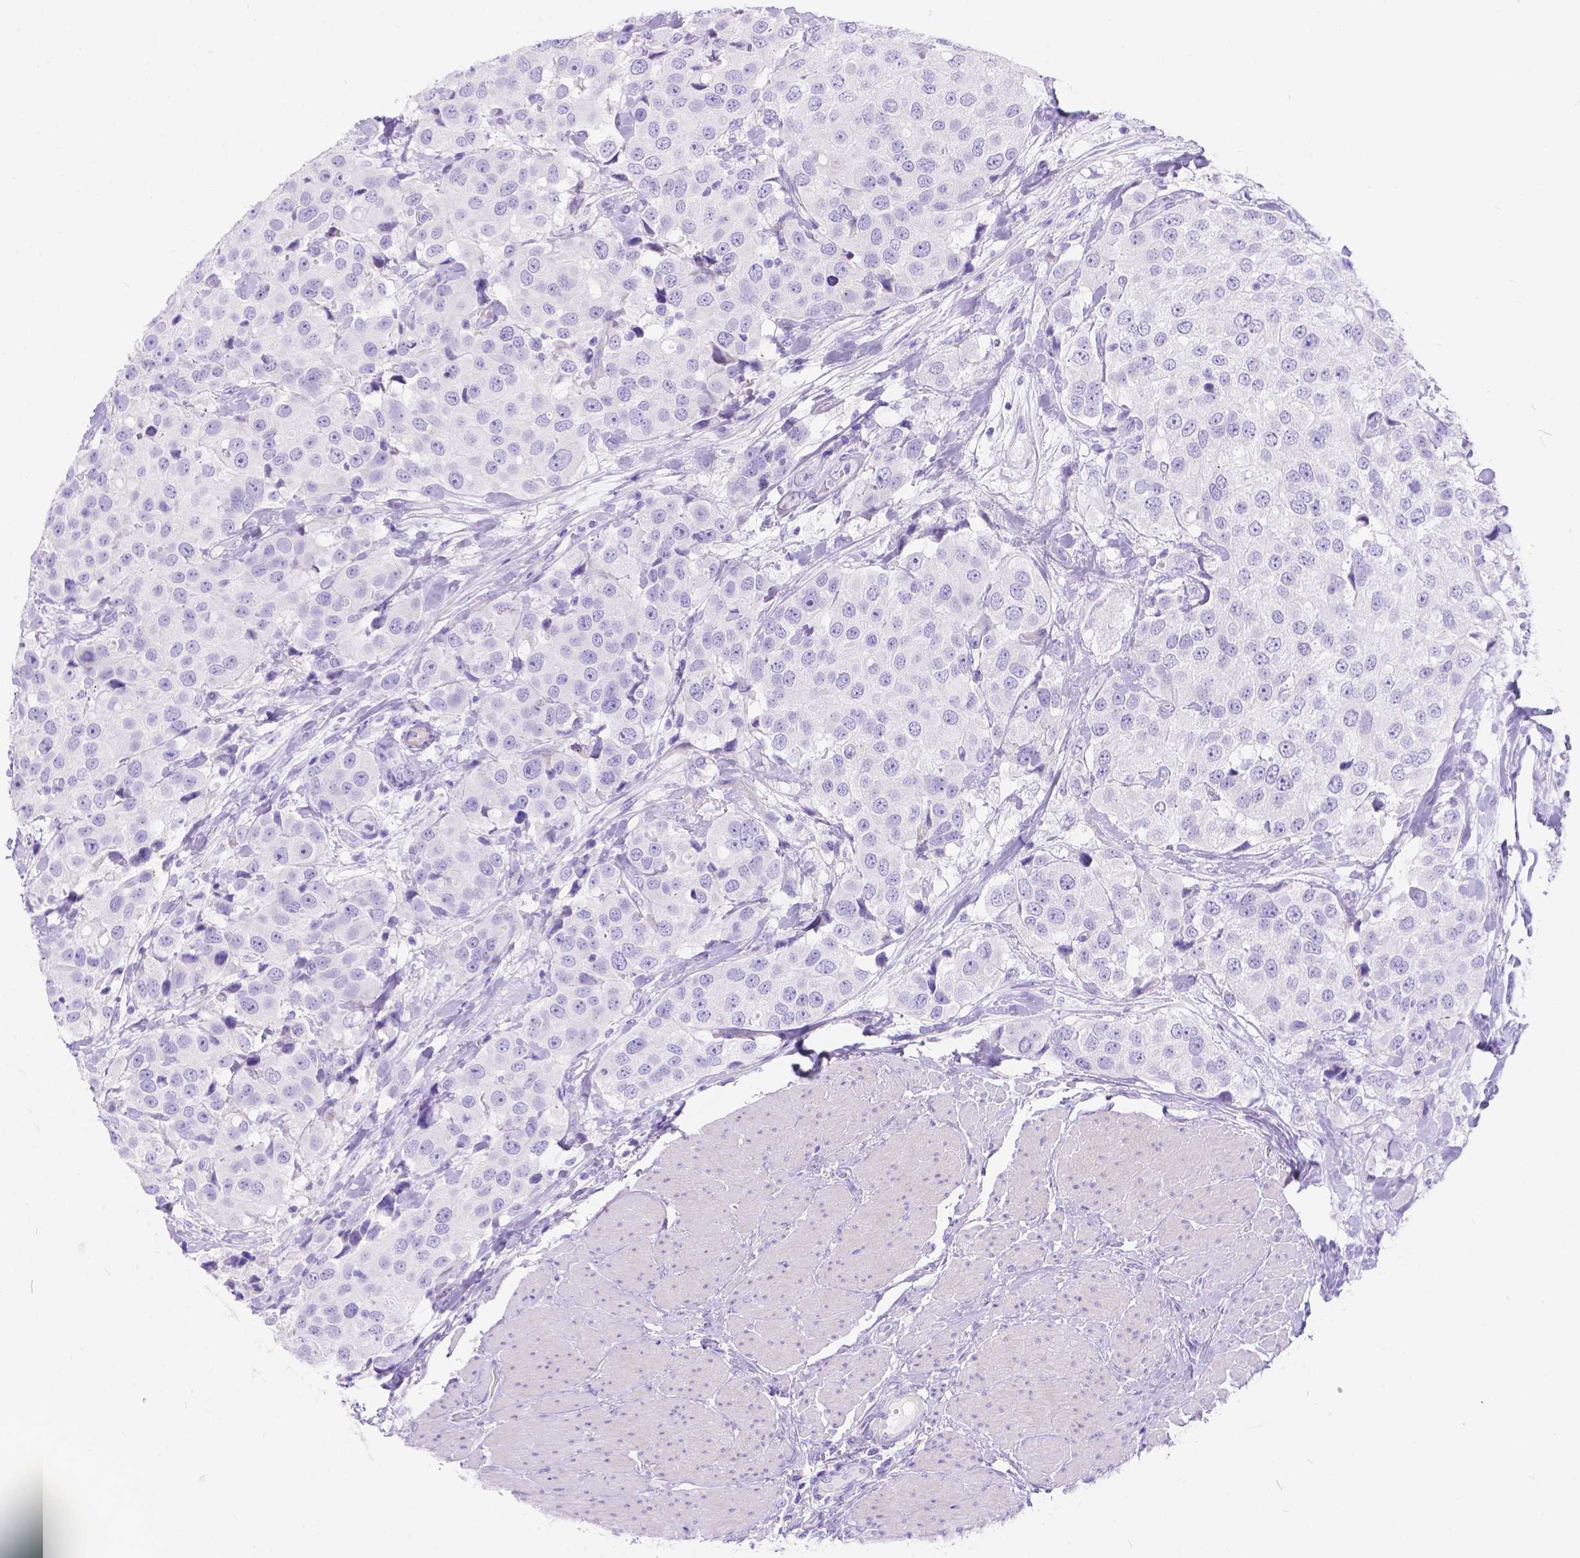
{"staining": {"intensity": "negative", "quantity": "none", "location": "none"}, "tissue": "urothelial cancer", "cell_type": "Tumor cells", "image_type": "cancer", "snomed": [{"axis": "morphology", "description": "Urothelial carcinoma, High grade"}, {"axis": "topography", "description": "Urinary bladder"}], "caption": "Protein analysis of urothelial carcinoma (high-grade) displays no significant expression in tumor cells.", "gene": "KLHL10", "patient": {"sex": "female", "age": 64}}